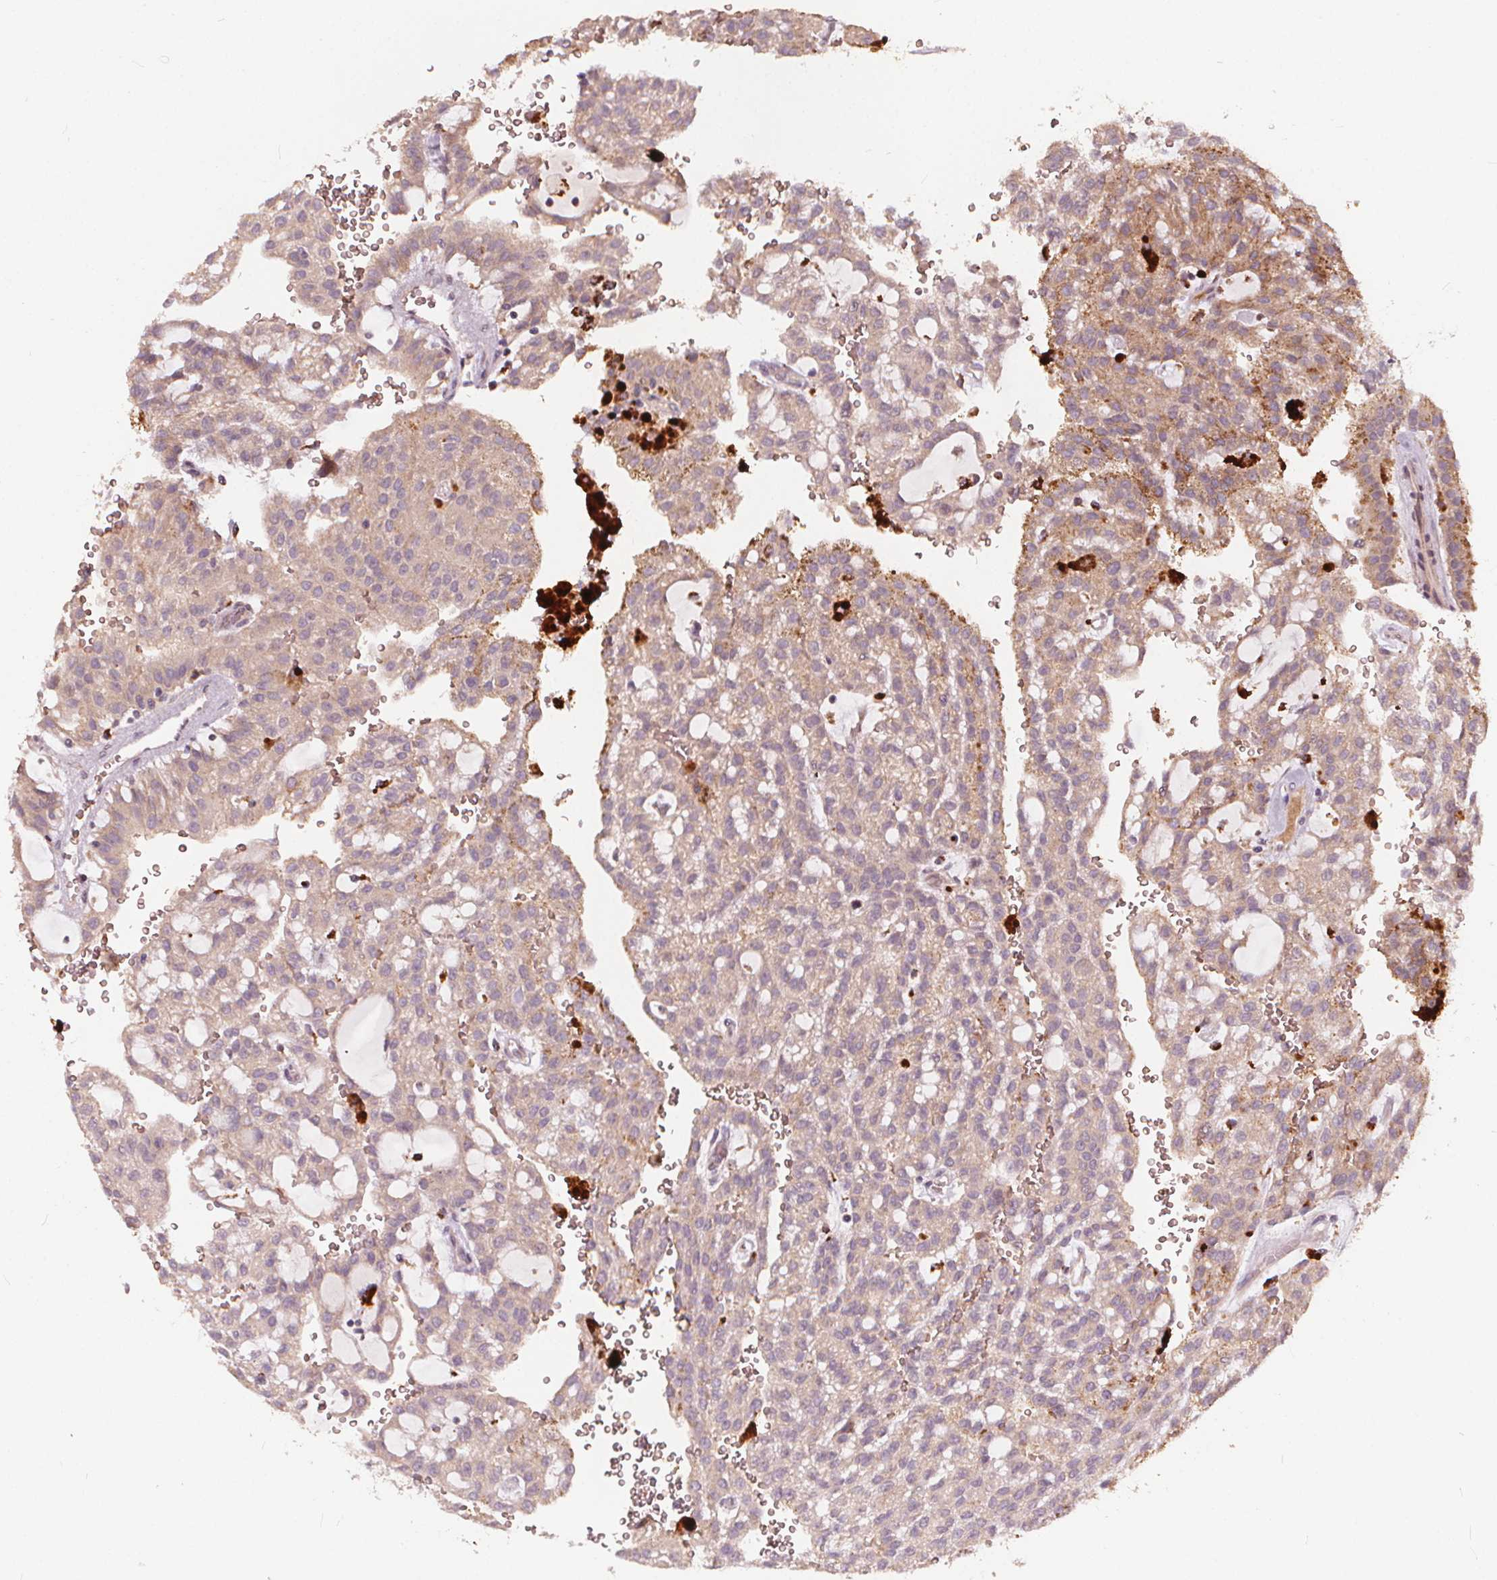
{"staining": {"intensity": "negative", "quantity": "none", "location": "none"}, "tissue": "renal cancer", "cell_type": "Tumor cells", "image_type": "cancer", "snomed": [{"axis": "morphology", "description": "Adenocarcinoma, NOS"}, {"axis": "topography", "description": "Kidney"}], "caption": "An image of human adenocarcinoma (renal) is negative for staining in tumor cells. (DAB IHC visualized using brightfield microscopy, high magnification).", "gene": "IPO13", "patient": {"sex": "male", "age": 63}}